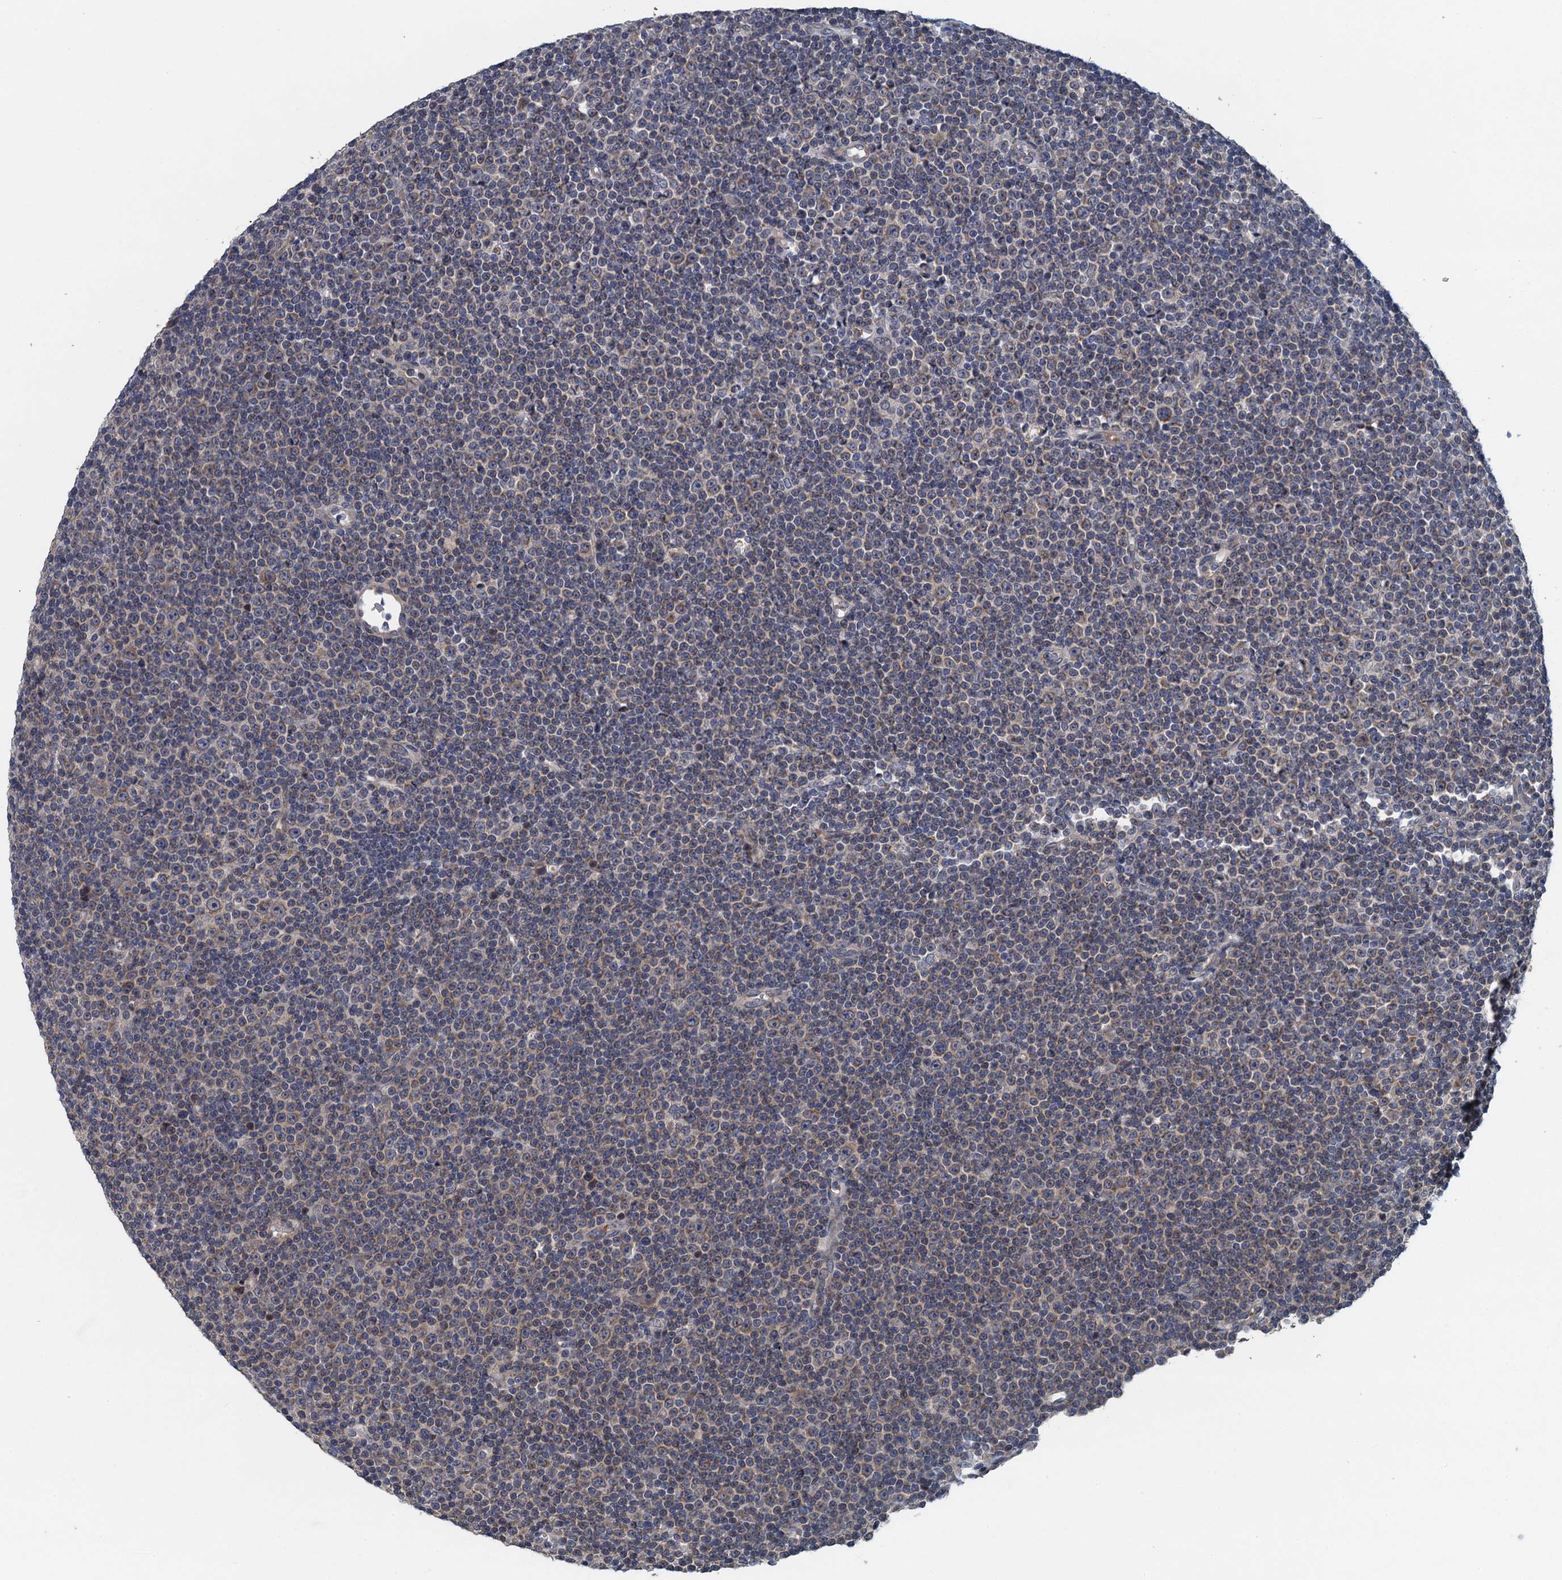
{"staining": {"intensity": "weak", "quantity": ">75%", "location": "cytoplasmic/membranous"}, "tissue": "lymphoma", "cell_type": "Tumor cells", "image_type": "cancer", "snomed": [{"axis": "morphology", "description": "Malignant lymphoma, non-Hodgkin's type, Low grade"}, {"axis": "topography", "description": "Lymph node"}], "caption": "Protein staining exhibits weak cytoplasmic/membranous positivity in about >75% of tumor cells in lymphoma.", "gene": "KBTBD8", "patient": {"sex": "female", "age": 67}}